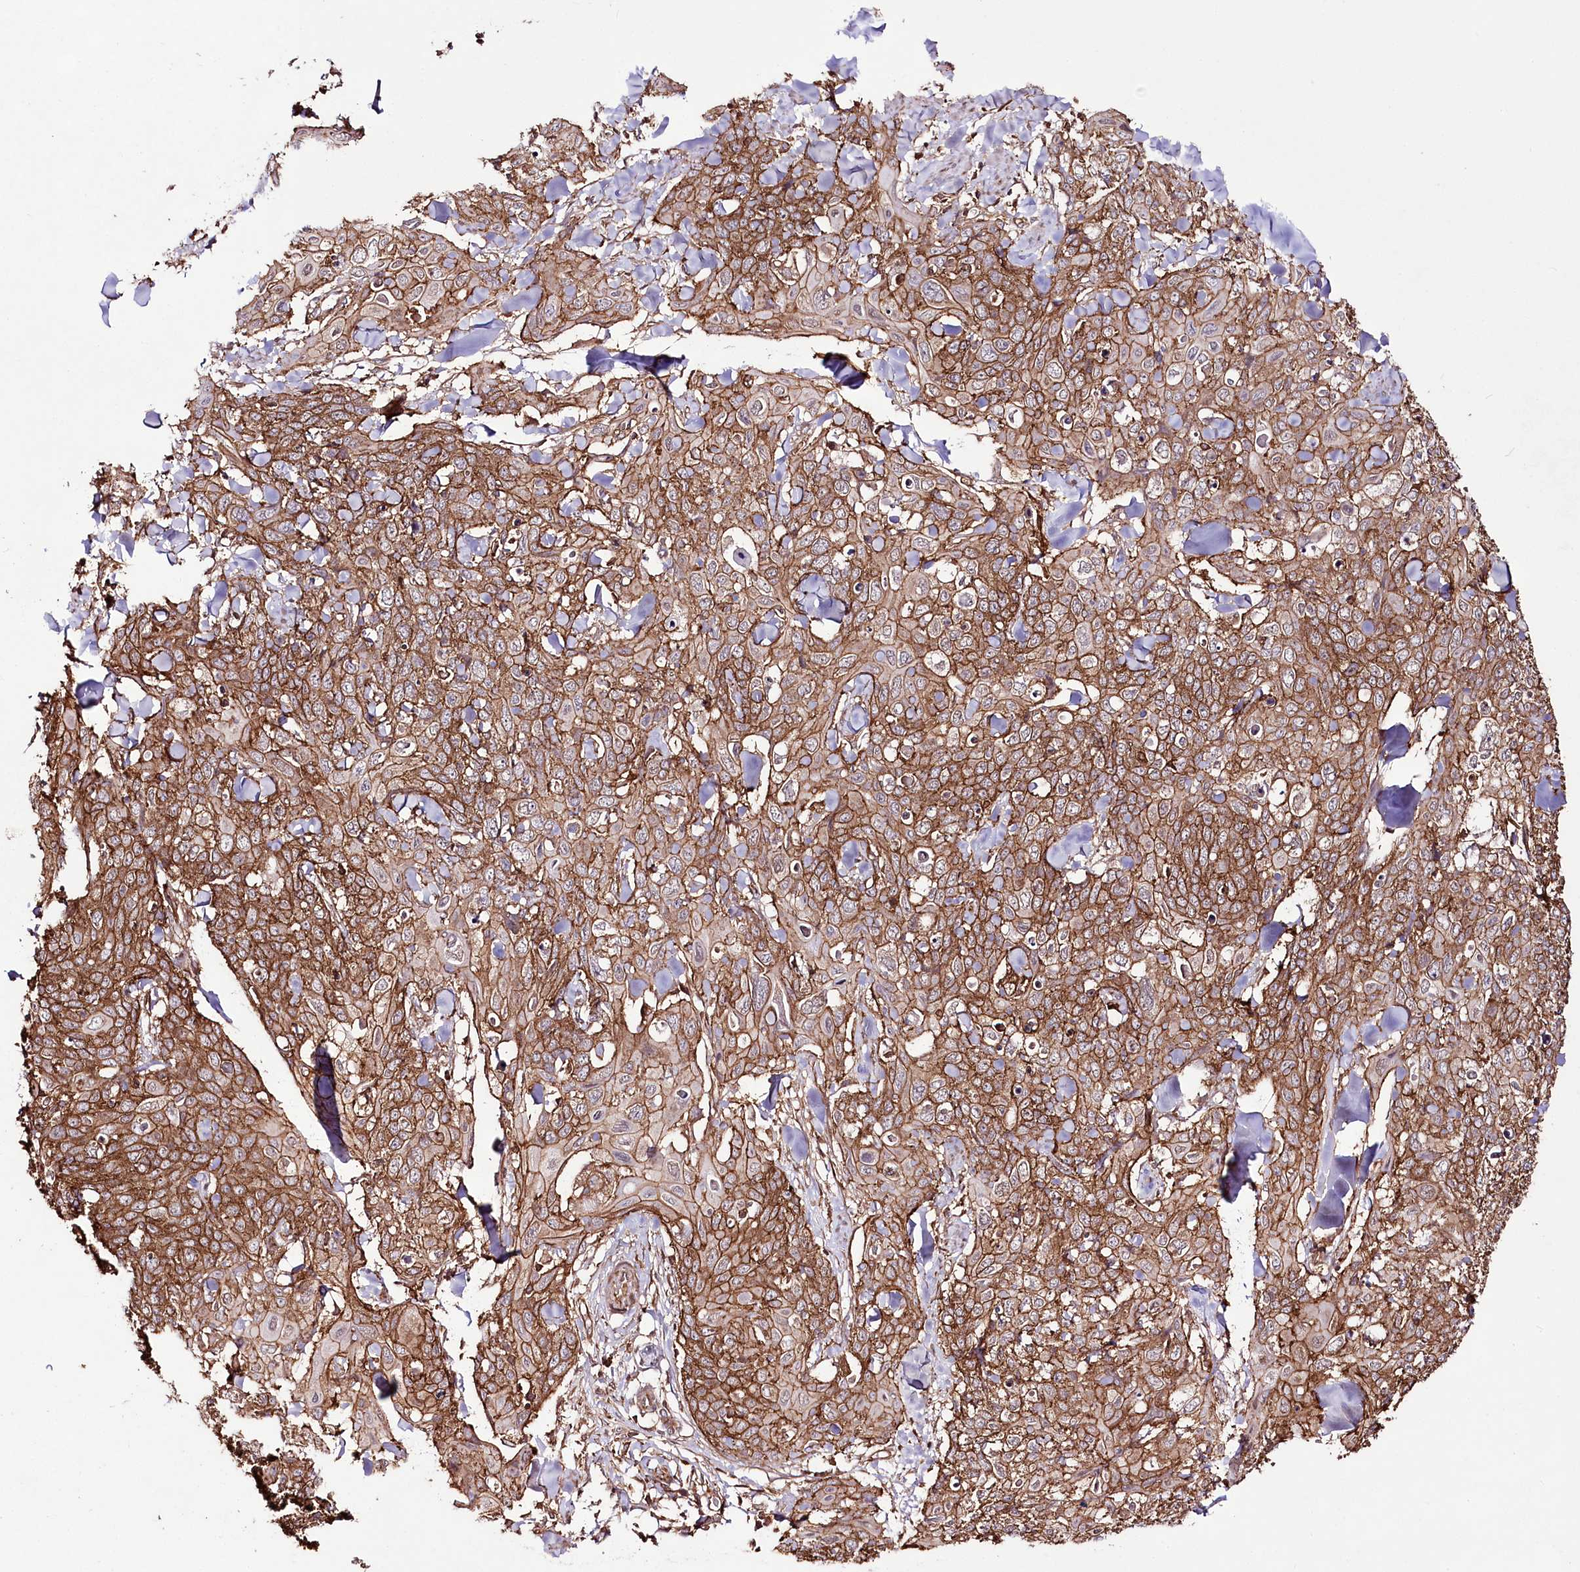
{"staining": {"intensity": "strong", "quantity": ">75%", "location": "cytoplasmic/membranous"}, "tissue": "skin cancer", "cell_type": "Tumor cells", "image_type": "cancer", "snomed": [{"axis": "morphology", "description": "Squamous cell carcinoma, NOS"}, {"axis": "topography", "description": "Skin"}, {"axis": "topography", "description": "Vulva"}], "caption": "Immunohistochemistry (IHC) (DAB (3,3'-diaminobenzidine)) staining of human skin cancer (squamous cell carcinoma) reveals strong cytoplasmic/membranous protein positivity in approximately >75% of tumor cells.", "gene": "DHX29", "patient": {"sex": "female", "age": 85}}